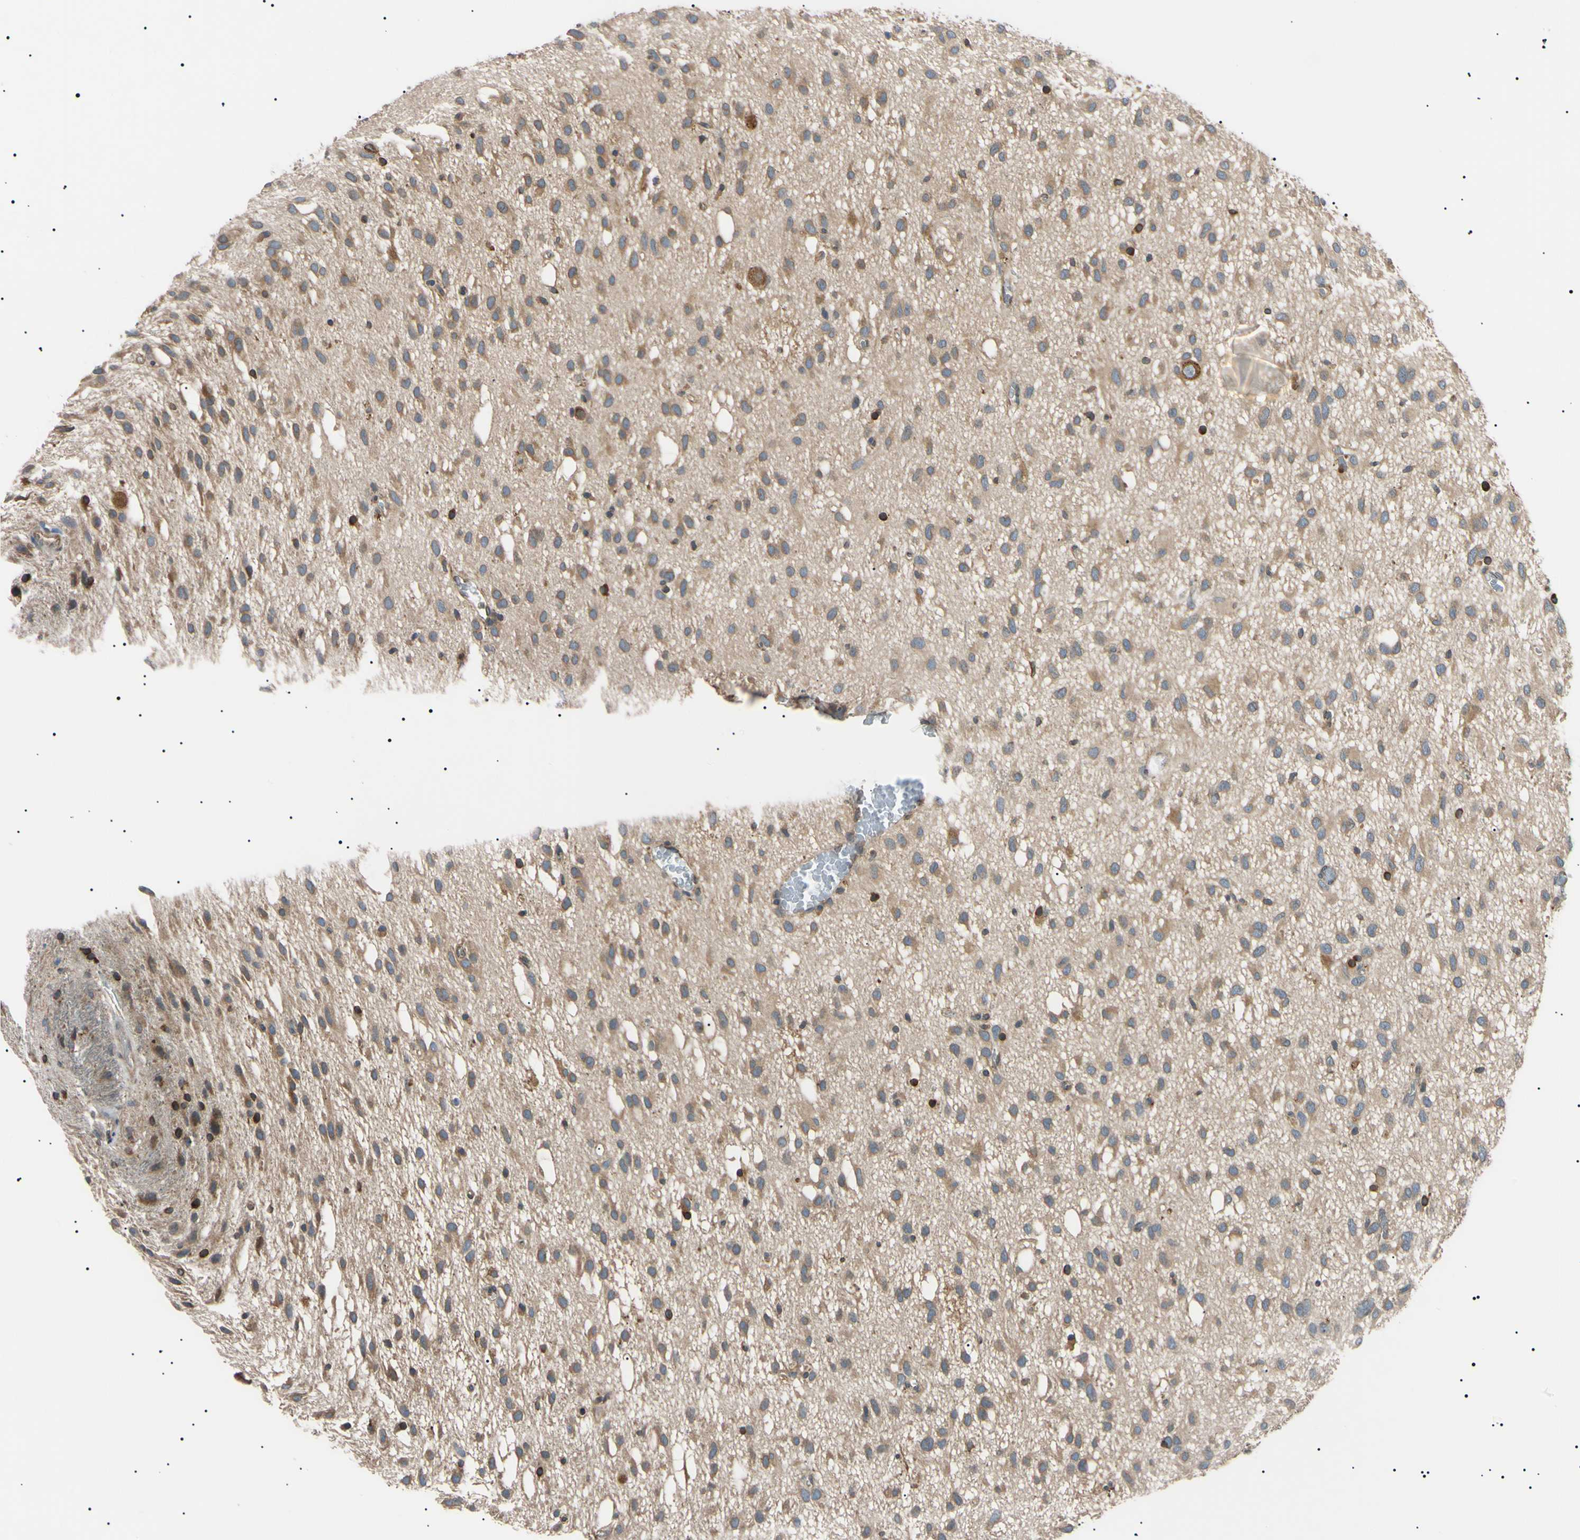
{"staining": {"intensity": "weak", "quantity": ">75%", "location": "cytoplasmic/membranous"}, "tissue": "glioma", "cell_type": "Tumor cells", "image_type": "cancer", "snomed": [{"axis": "morphology", "description": "Glioma, malignant, Low grade"}, {"axis": "topography", "description": "Brain"}], "caption": "Glioma tissue displays weak cytoplasmic/membranous positivity in about >75% of tumor cells (DAB (3,3'-diaminobenzidine) IHC, brown staining for protein, blue staining for nuclei).", "gene": "VAPA", "patient": {"sex": "male", "age": 77}}